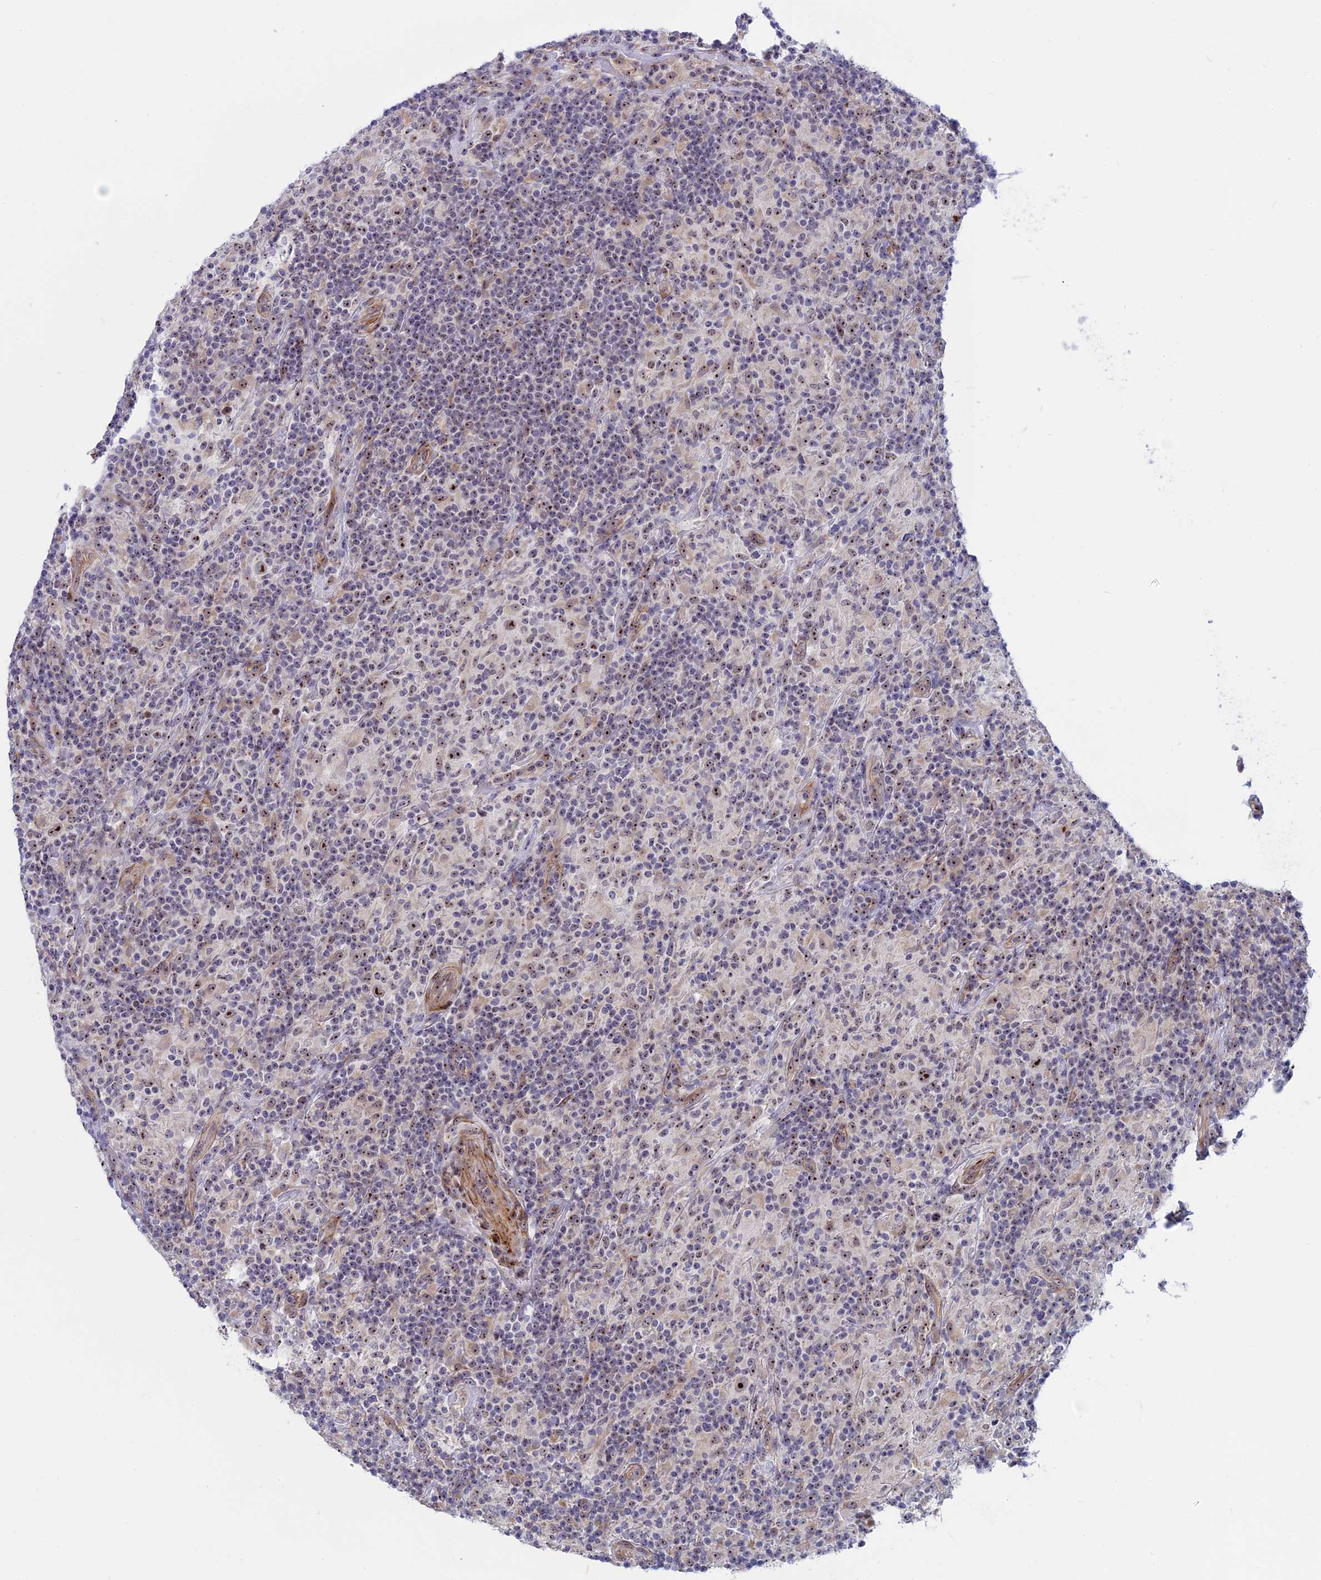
{"staining": {"intensity": "strong", "quantity": ">75%", "location": "nuclear"}, "tissue": "lymphoma", "cell_type": "Tumor cells", "image_type": "cancer", "snomed": [{"axis": "morphology", "description": "Hodgkin's disease, NOS"}, {"axis": "topography", "description": "Lymph node"}], "caption": "Protein expression analysis of lymphoma reveals strong nuclear expression in about >75% of tumor cells.", "gene": "DBNDD1", "patient": {"sex": "male", "age": 70}}